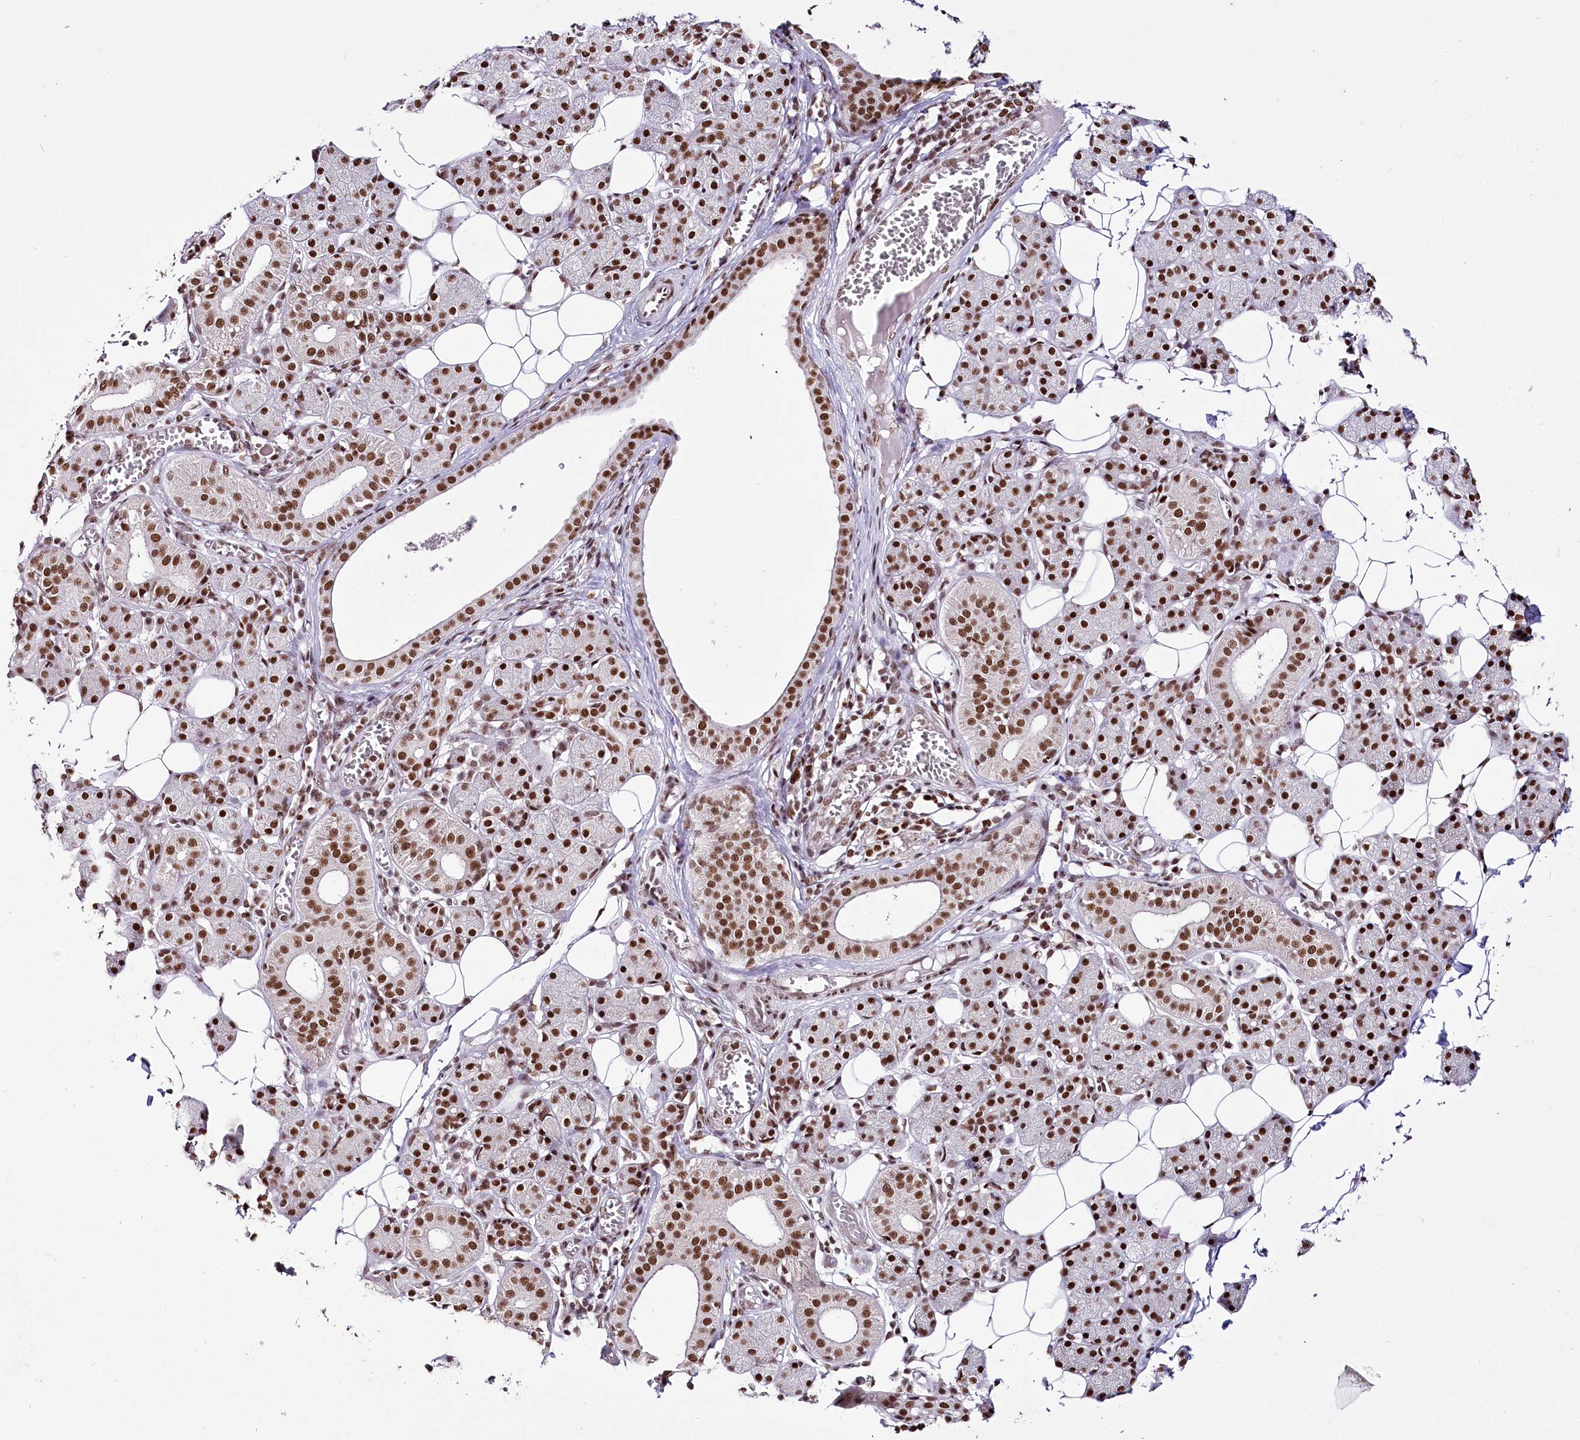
{"staining": {"intensity": "strong", "quantity": ">75%", "location": "cytoplasmic/membranous,nuclear"}, "tissue": "salivary gland", "cell_type": "Glandular cells", "image_type": "normal", "snomed": [{"axis": "morphology", "description": "Normal tissue, NOS"}, {"axis": "topography", "description": "Salivary gland"}], "caption": "This histopathology image demonstrates benign salivary gland stained with IHC to label a protein in brown. The cytoplasmic/membranous,nuclear of glandular cells show strong positivity for the protein. Nuclei are counter-stained blue.", "gene": "SMARCE1", "patient": {"sex": "female", "age": 33}}